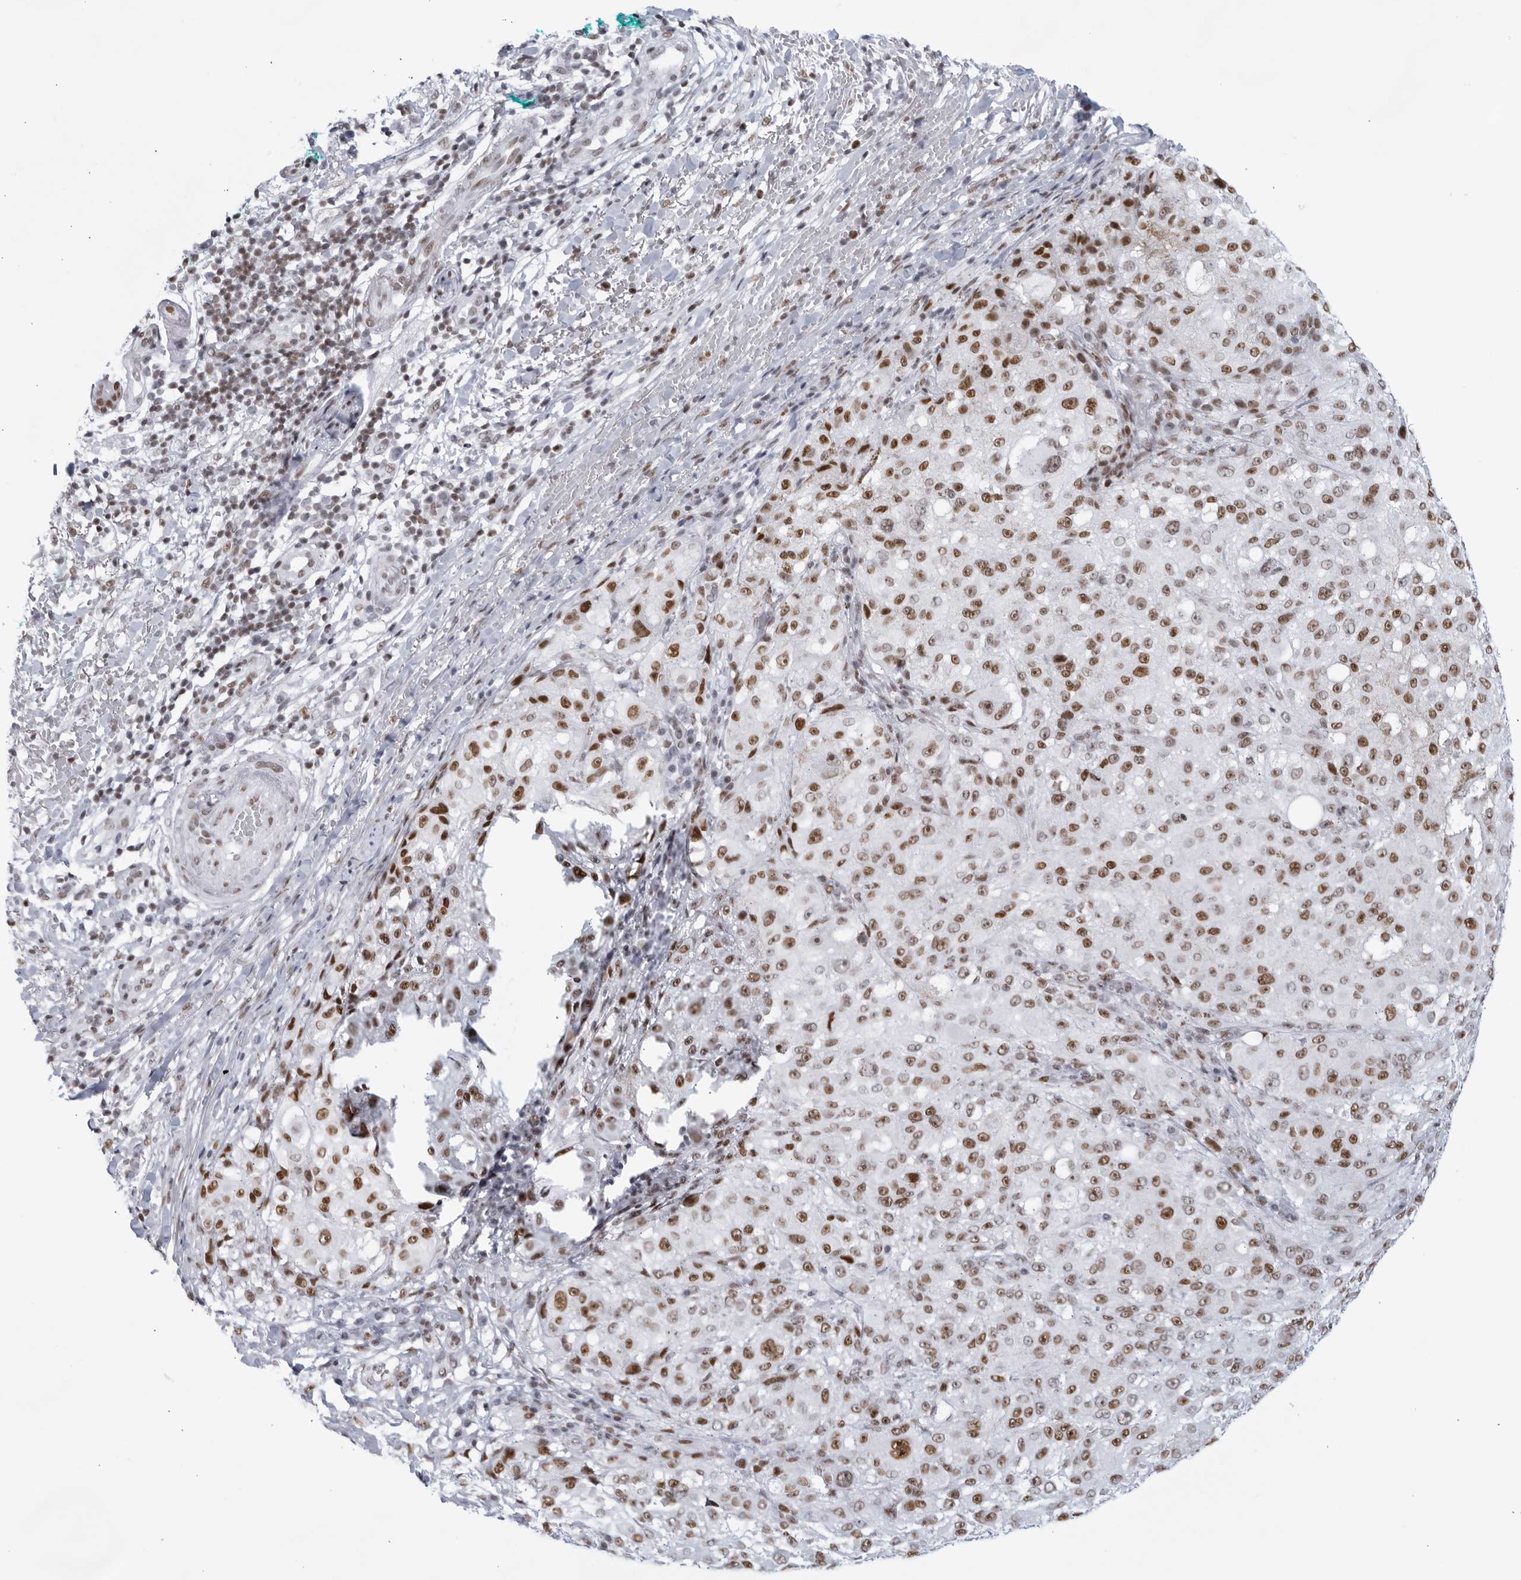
{"staining": {"intensity": "strong", "quantity": ">75%", "location": "nuclear"}, "tissue": "melanoma", "cell_type": "Tumor cells", "image_type": "cancer", "snomed": [{"axis": "morphology", "description": "Necrosis, NOS"}, {"axis": "morphology", "description": "Malignant melanoma, NOS"}, {"axis": "topography", "description": "Skin"}], "caption": "Strong nuclear expression is identified in approximately >75% of tumor cells in malignant melanoma.", "gene": "HP1BP3", "patient": {"sex": "female", "age": 87}}